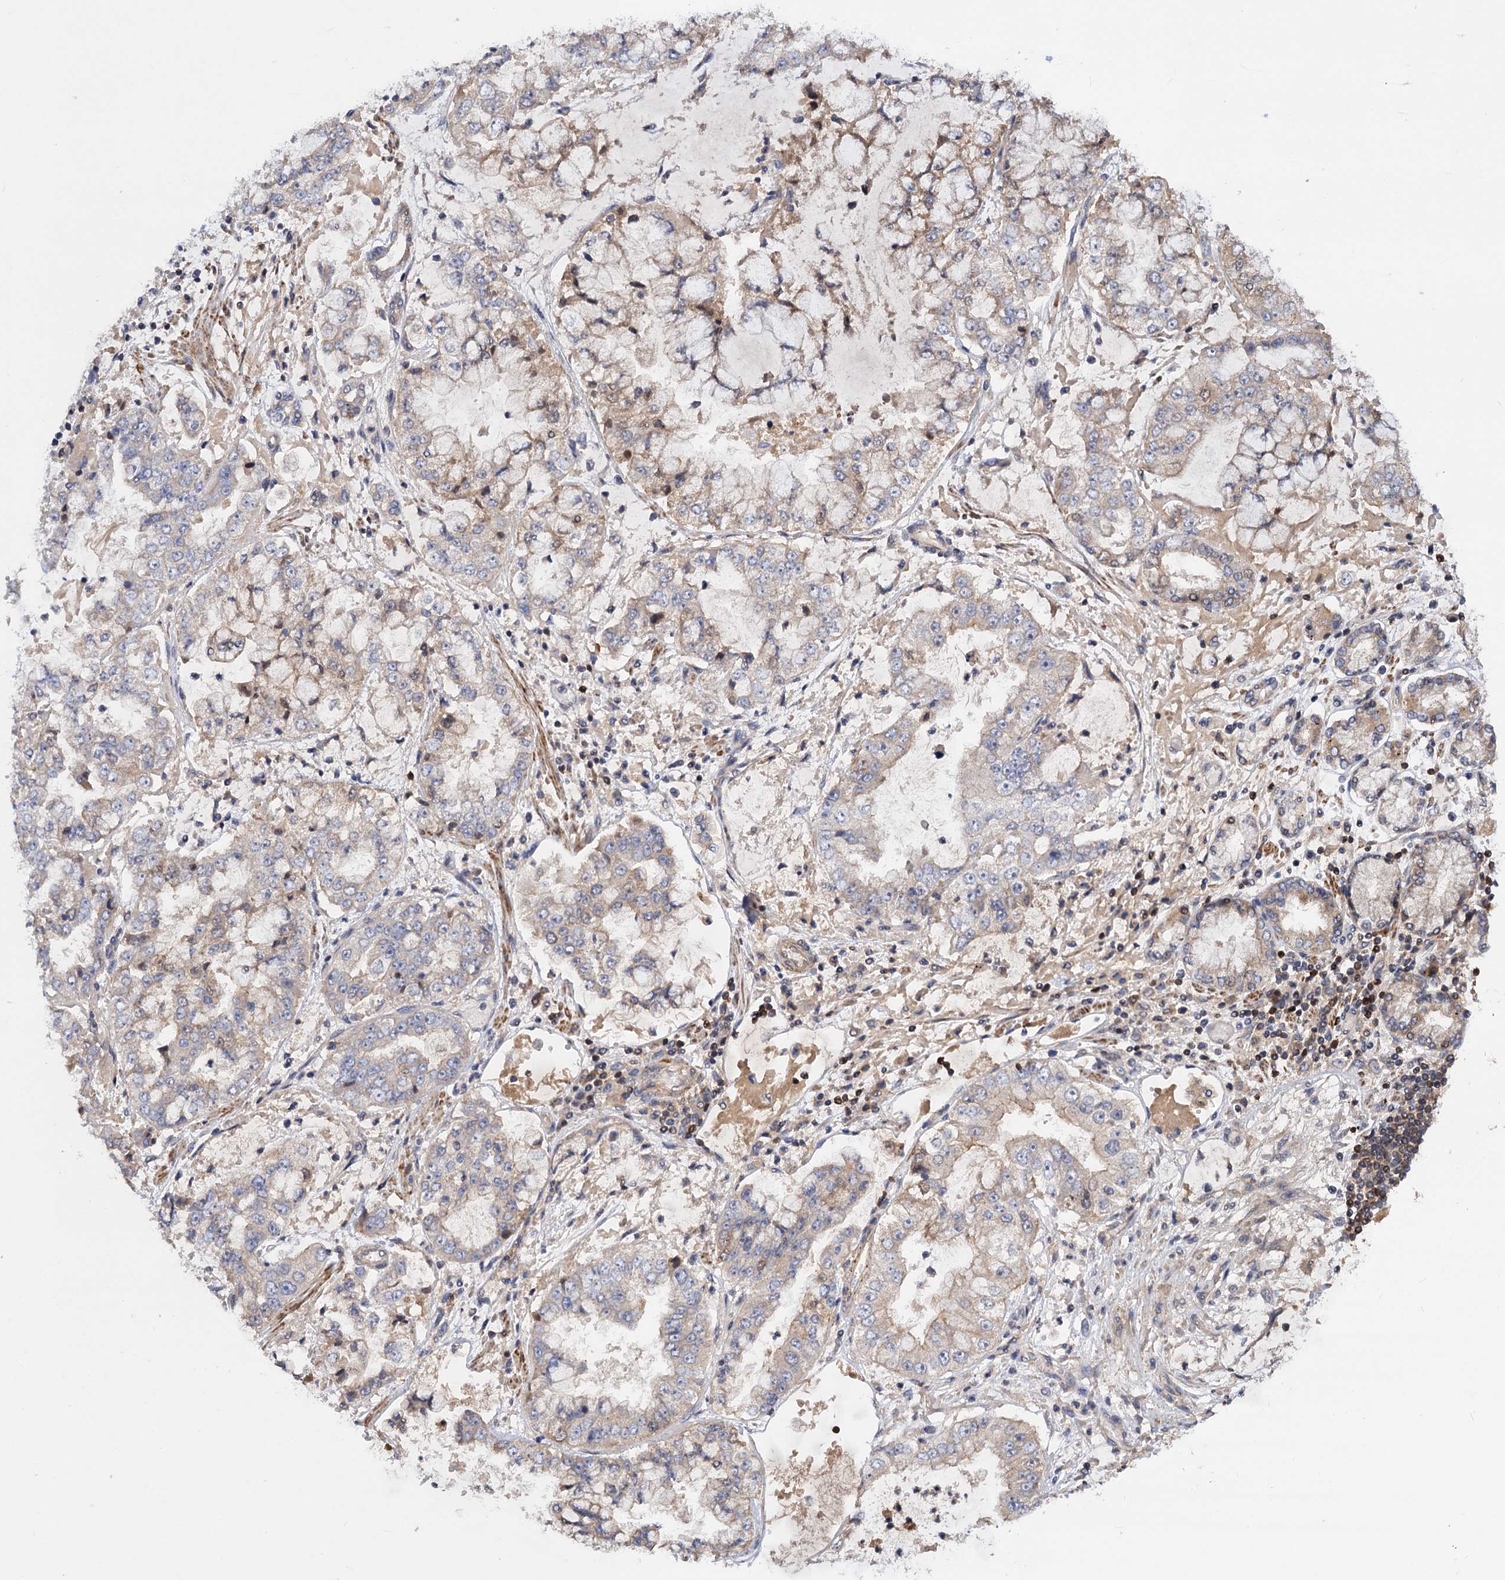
{"staining": {"intensity": "weak", "quantity": "25%-75%", "location": "cytoplasmic/membranous"}, "tissue": "stomach cancer", "cell_type": "Tumor cells", "image_type": "cancer", "snomed": [{"axis": "morphology", "description": "Adenocarcinoma, NOS"}, {"axis": "topography", "description": "Stomach"}], "caption": "Adenocarcinoma (stomach) stained with DAB (3,3'-diaminobenzidine) immunohistochemistry reveals low levels of weak cytoplasmic/membranous expression in approximately 25%-75% of tumor cells. The protein is shown in brown color, while the nuclei are stained blue.", "gene": "DGKA", "patient": {"sex": "male", "age": 76}}